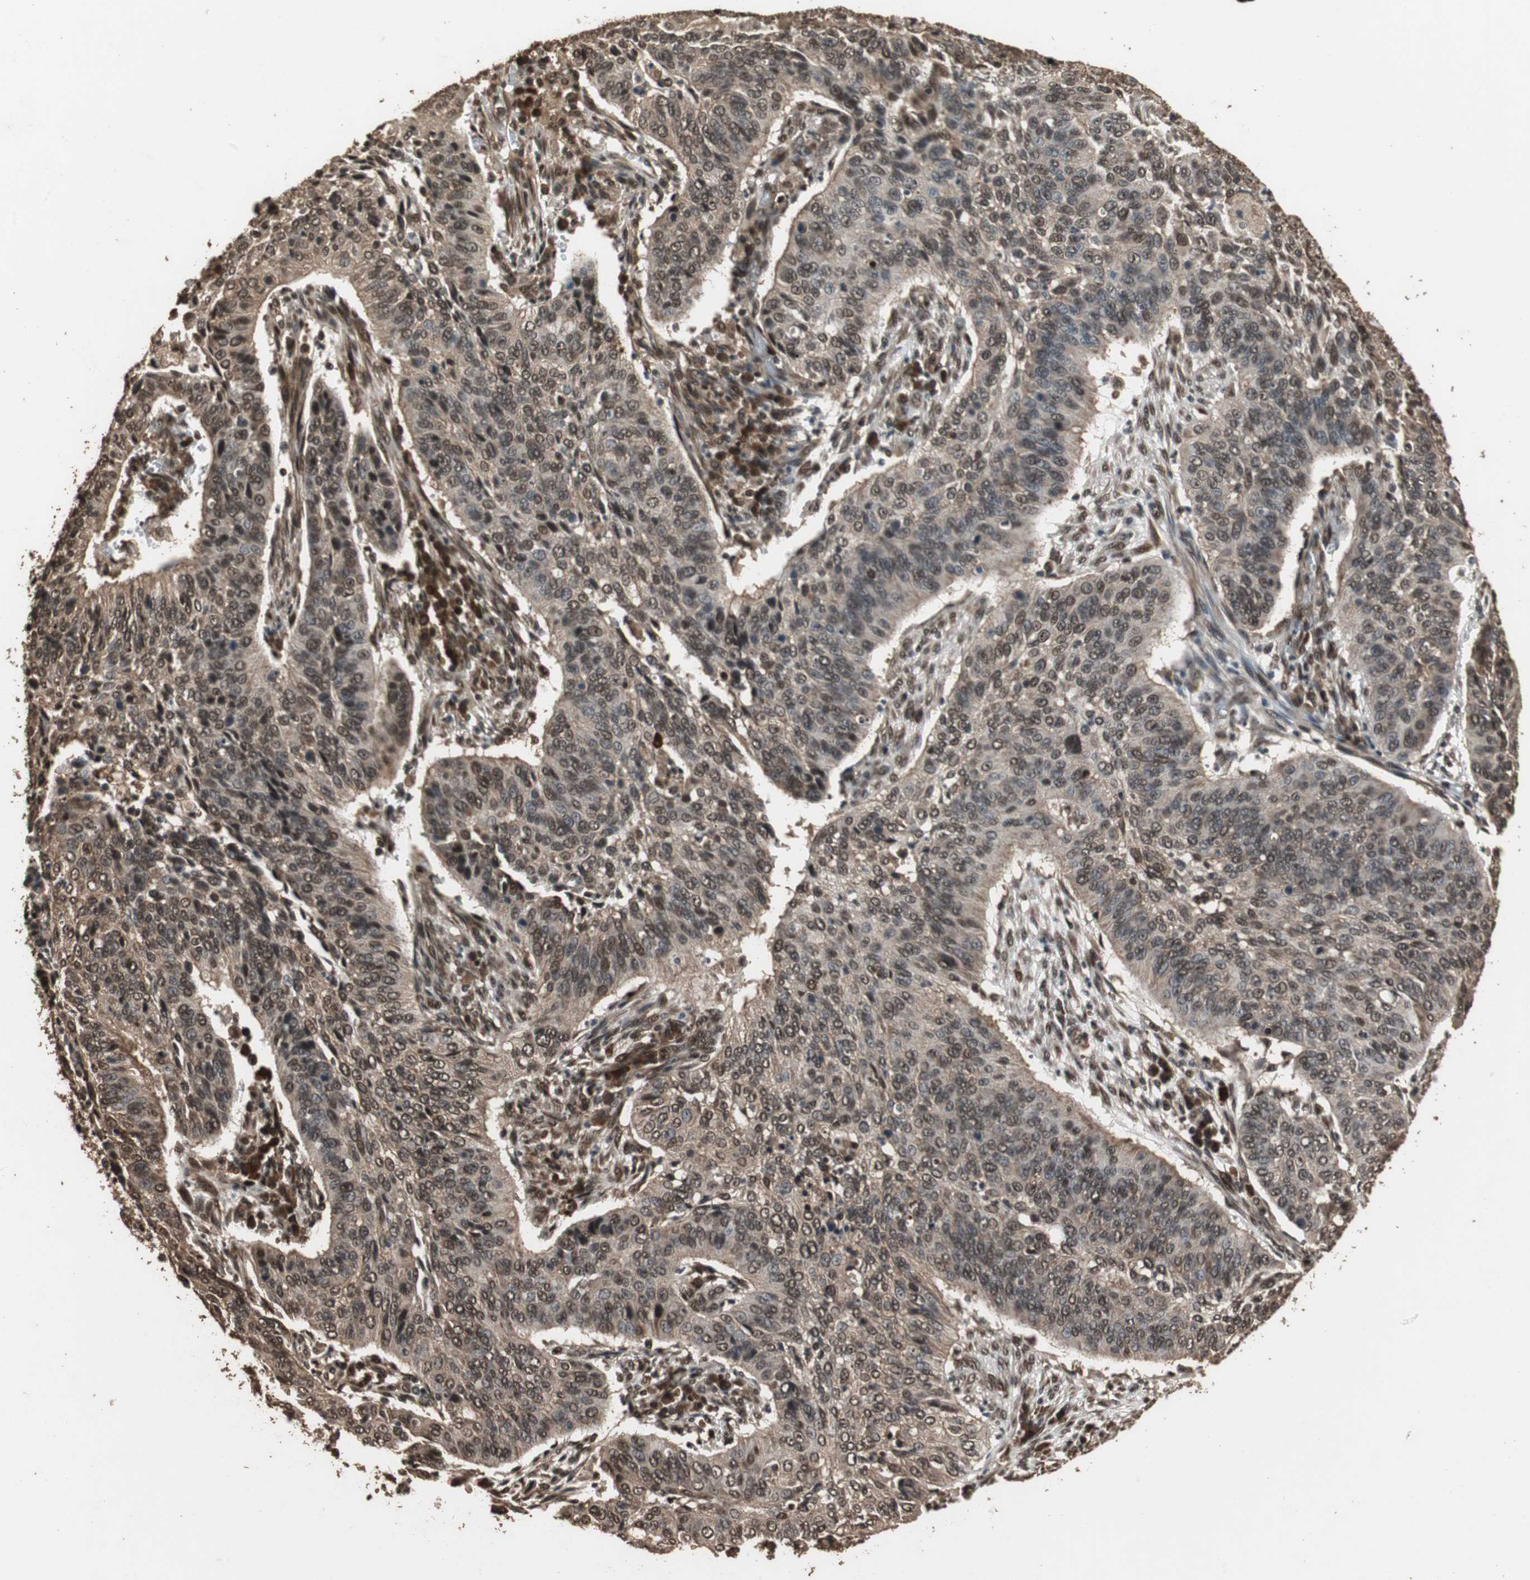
{"staining": {"intensity": "moderate", "quantity": ">75%", "location": "cytoplasmic/membranous,nuclear"}, "tissue": "cervical cancer", "cell_type": "Tumor cells", "image_type": "cancer", "snomed": [{"axis": "morphology", "description": "Squamous cell carcinoma, NOS"}, {"axis": "topography", "description": "Cervix"}], "caption": "Tumor cells show moderate cytoplasmic/membranous and nuclear positivity in approximately >75% of cells in squamous cell carcinoma (cervical). (Stains: DAB (3,3'-diaminobenzidine) in brown, nuclei in blue, Microscopy: brightfield microscopy at high magnification).", "gene": "ZNF18", "patient": {"sex": "female", "age": 39}}